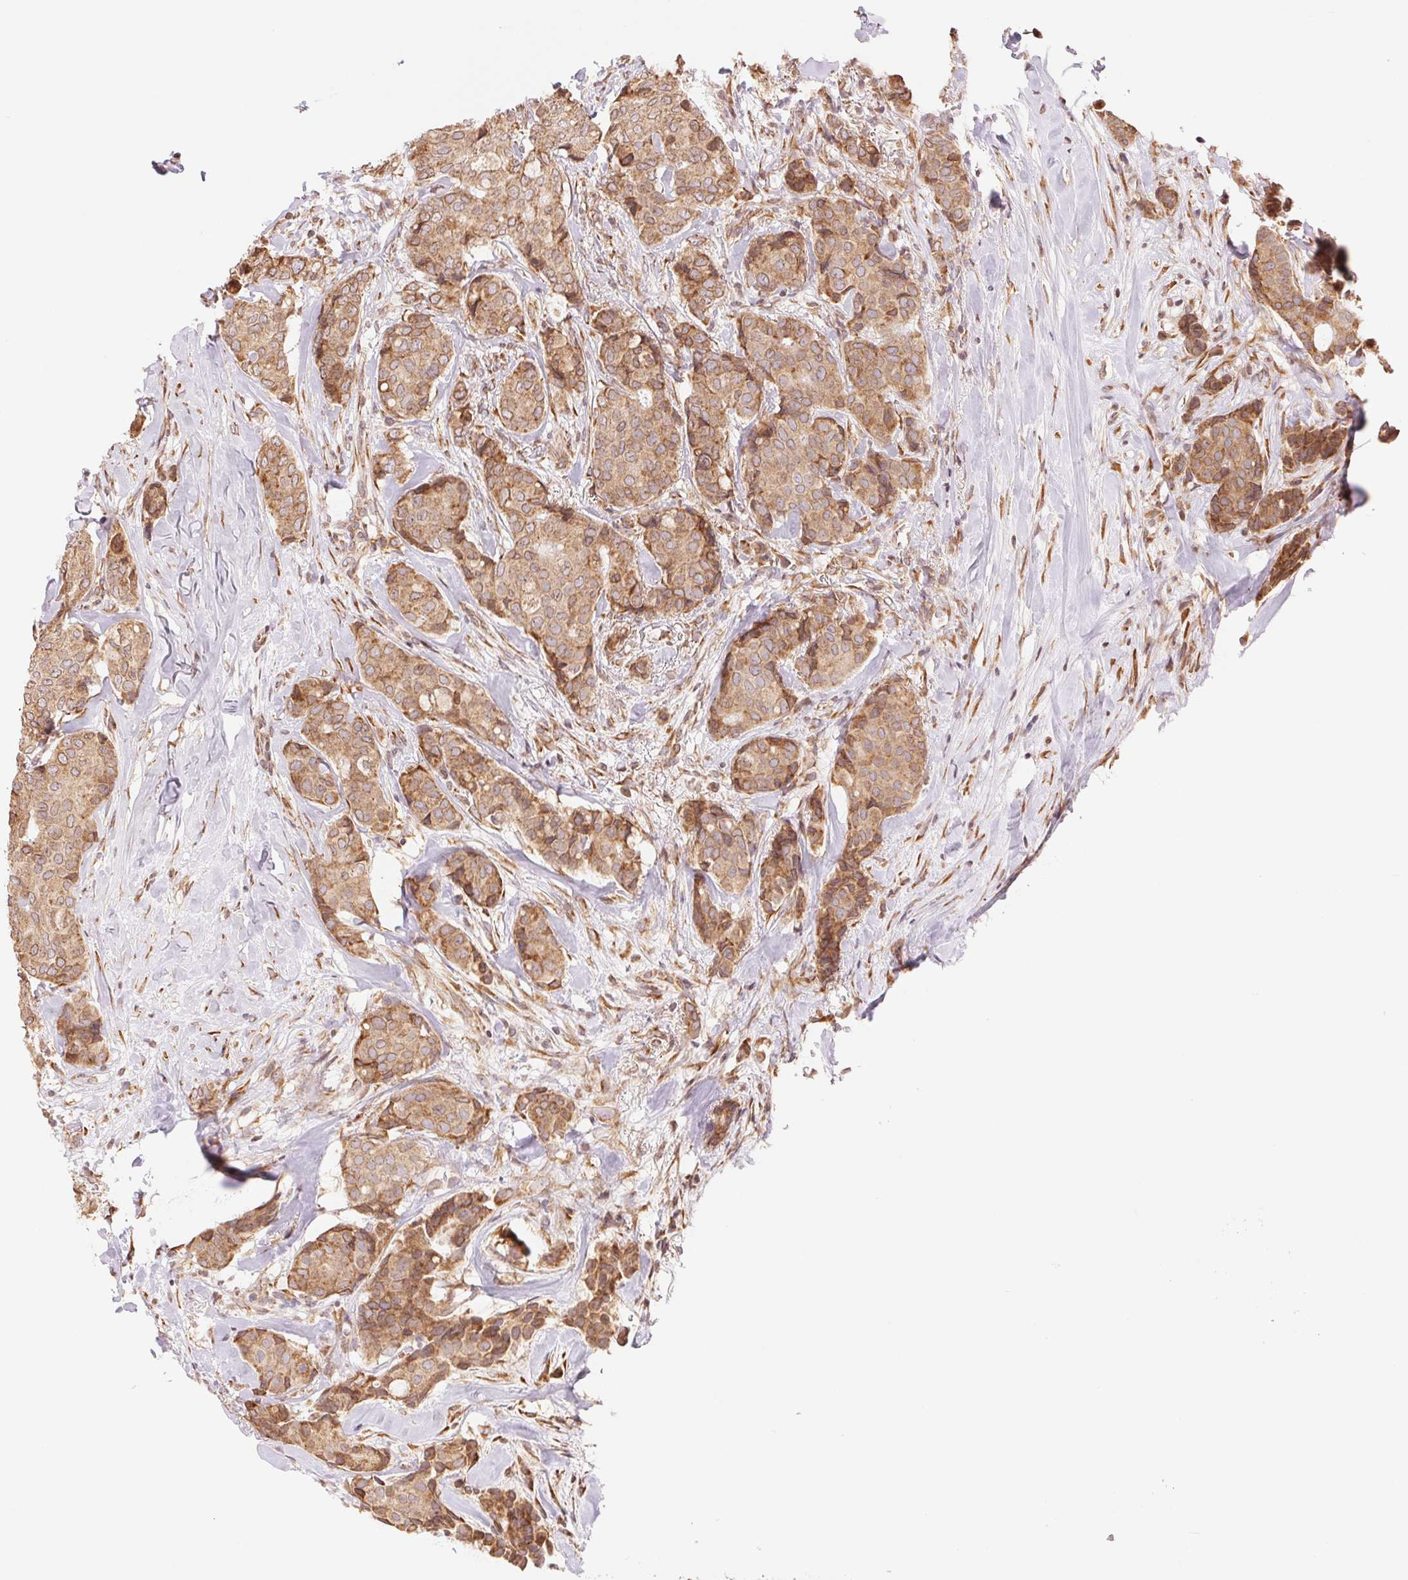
{"staining": {"intensity": "moderate", "quantity": ">75%", "location": "cytoplasmic/membranous"}, "tissue": "breast cancer", "cell_type": "Tumor cells", "image_type": "cancer", "snomed": [{"axis": "morphology", "description": "Duct carcinoma"}, {"axis": "topography", "description": "Breast"}], "caption": "Breast cancer stained with DAB (3,3'-diaminobenzidine) immunohistochemistry (IHC) reveals medium levels of moderate cytoplasmic/membranous staining in about >75% of tumor cells.", "gene": "RPN1", "patient": {"sex": "female", "age": 75}}